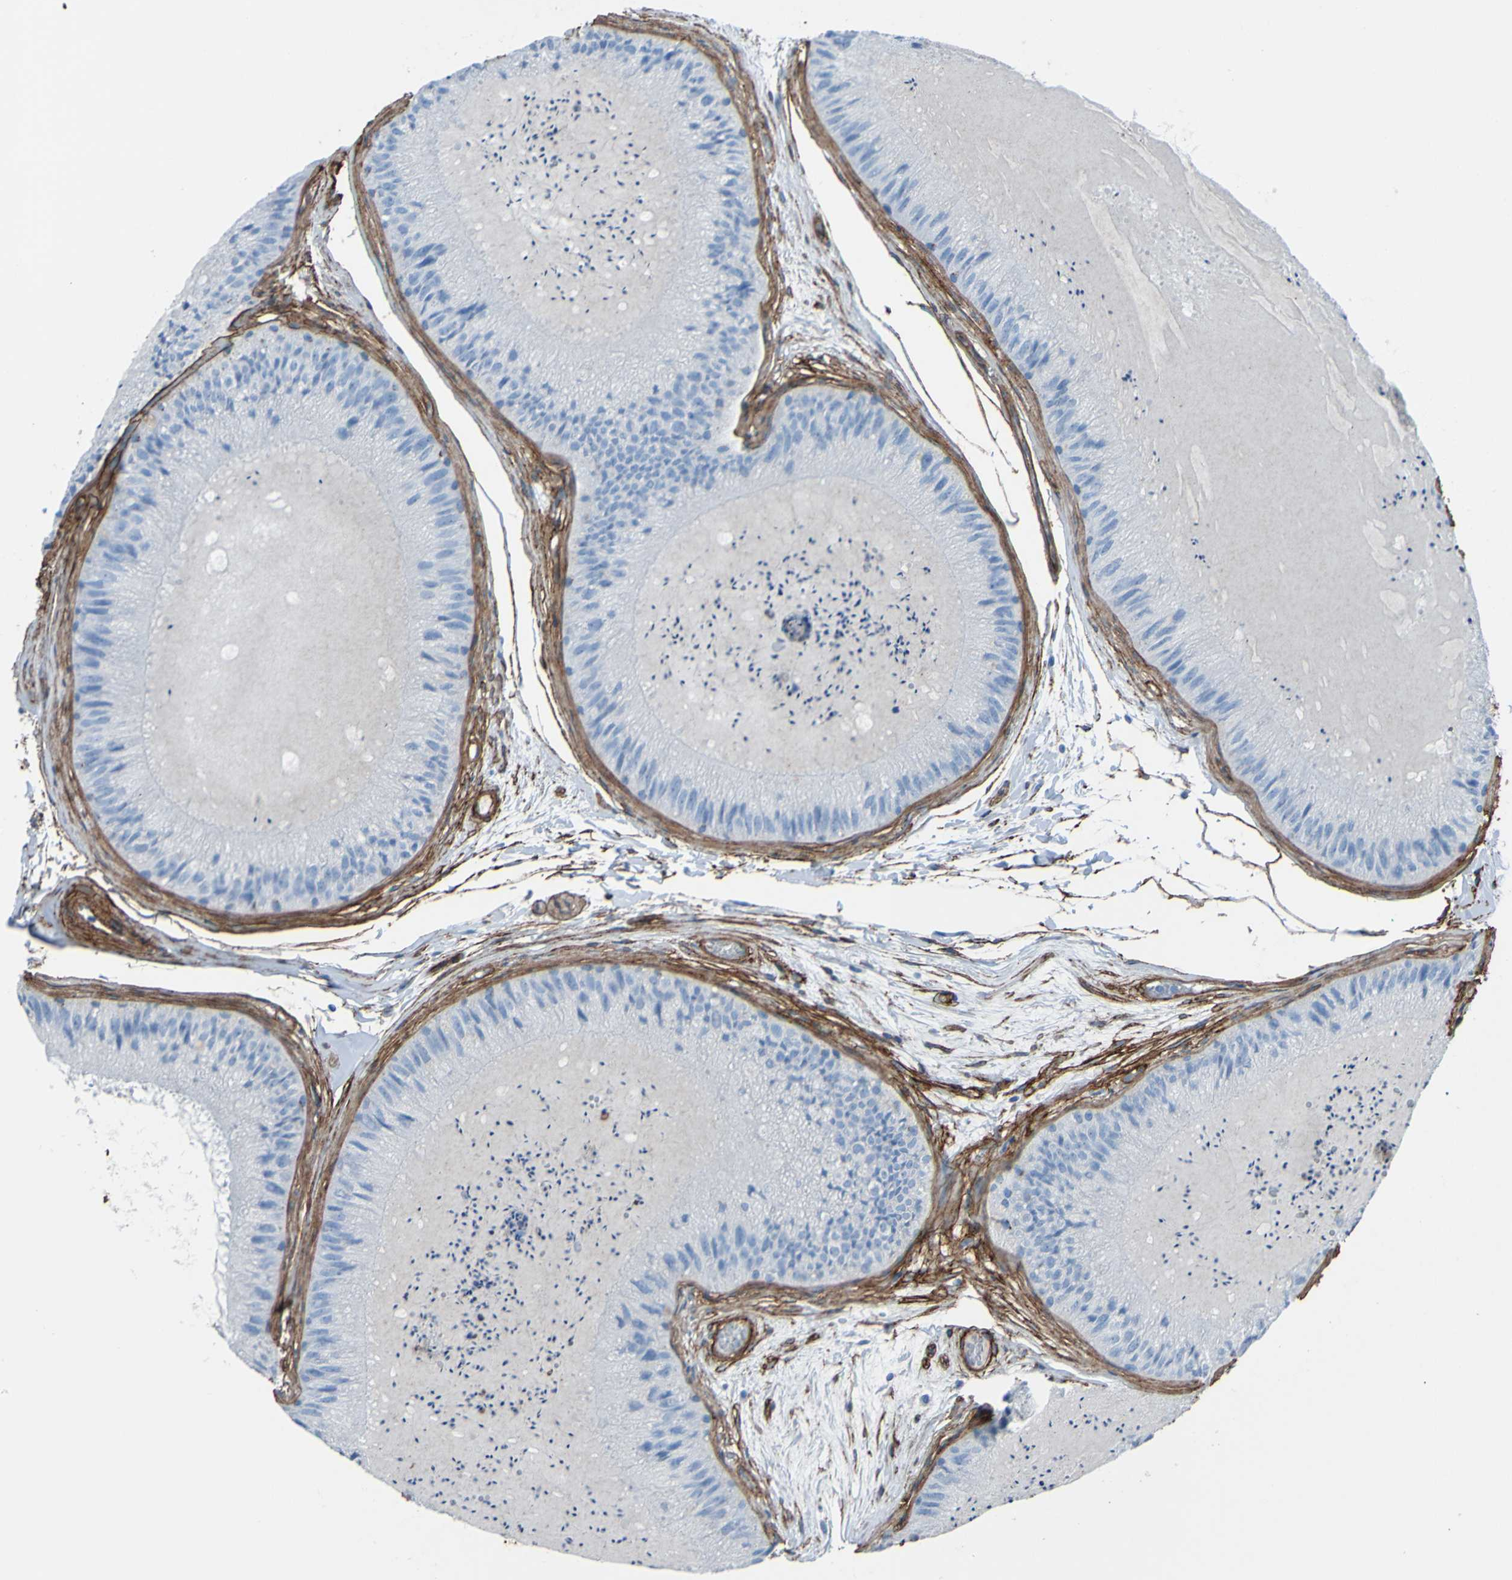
{"staining": {"intensity": "negative", "quantity": "none", "location": "none"}, "tissue": "epididymis", "cell_type": "Glandular cells", "image_type": "normal", "snomed": [{"axis": "morphology", "description": "Normal tissue, NOS"}, {"axis": "topography", "description": "Epididymis"}], "caption": "Immunohistochemistry of unremarkable human epididymis exhibits no positivity in glandular cells.", "gene": "COL4A2", "patient": {"sex": "male", "age": 31}}